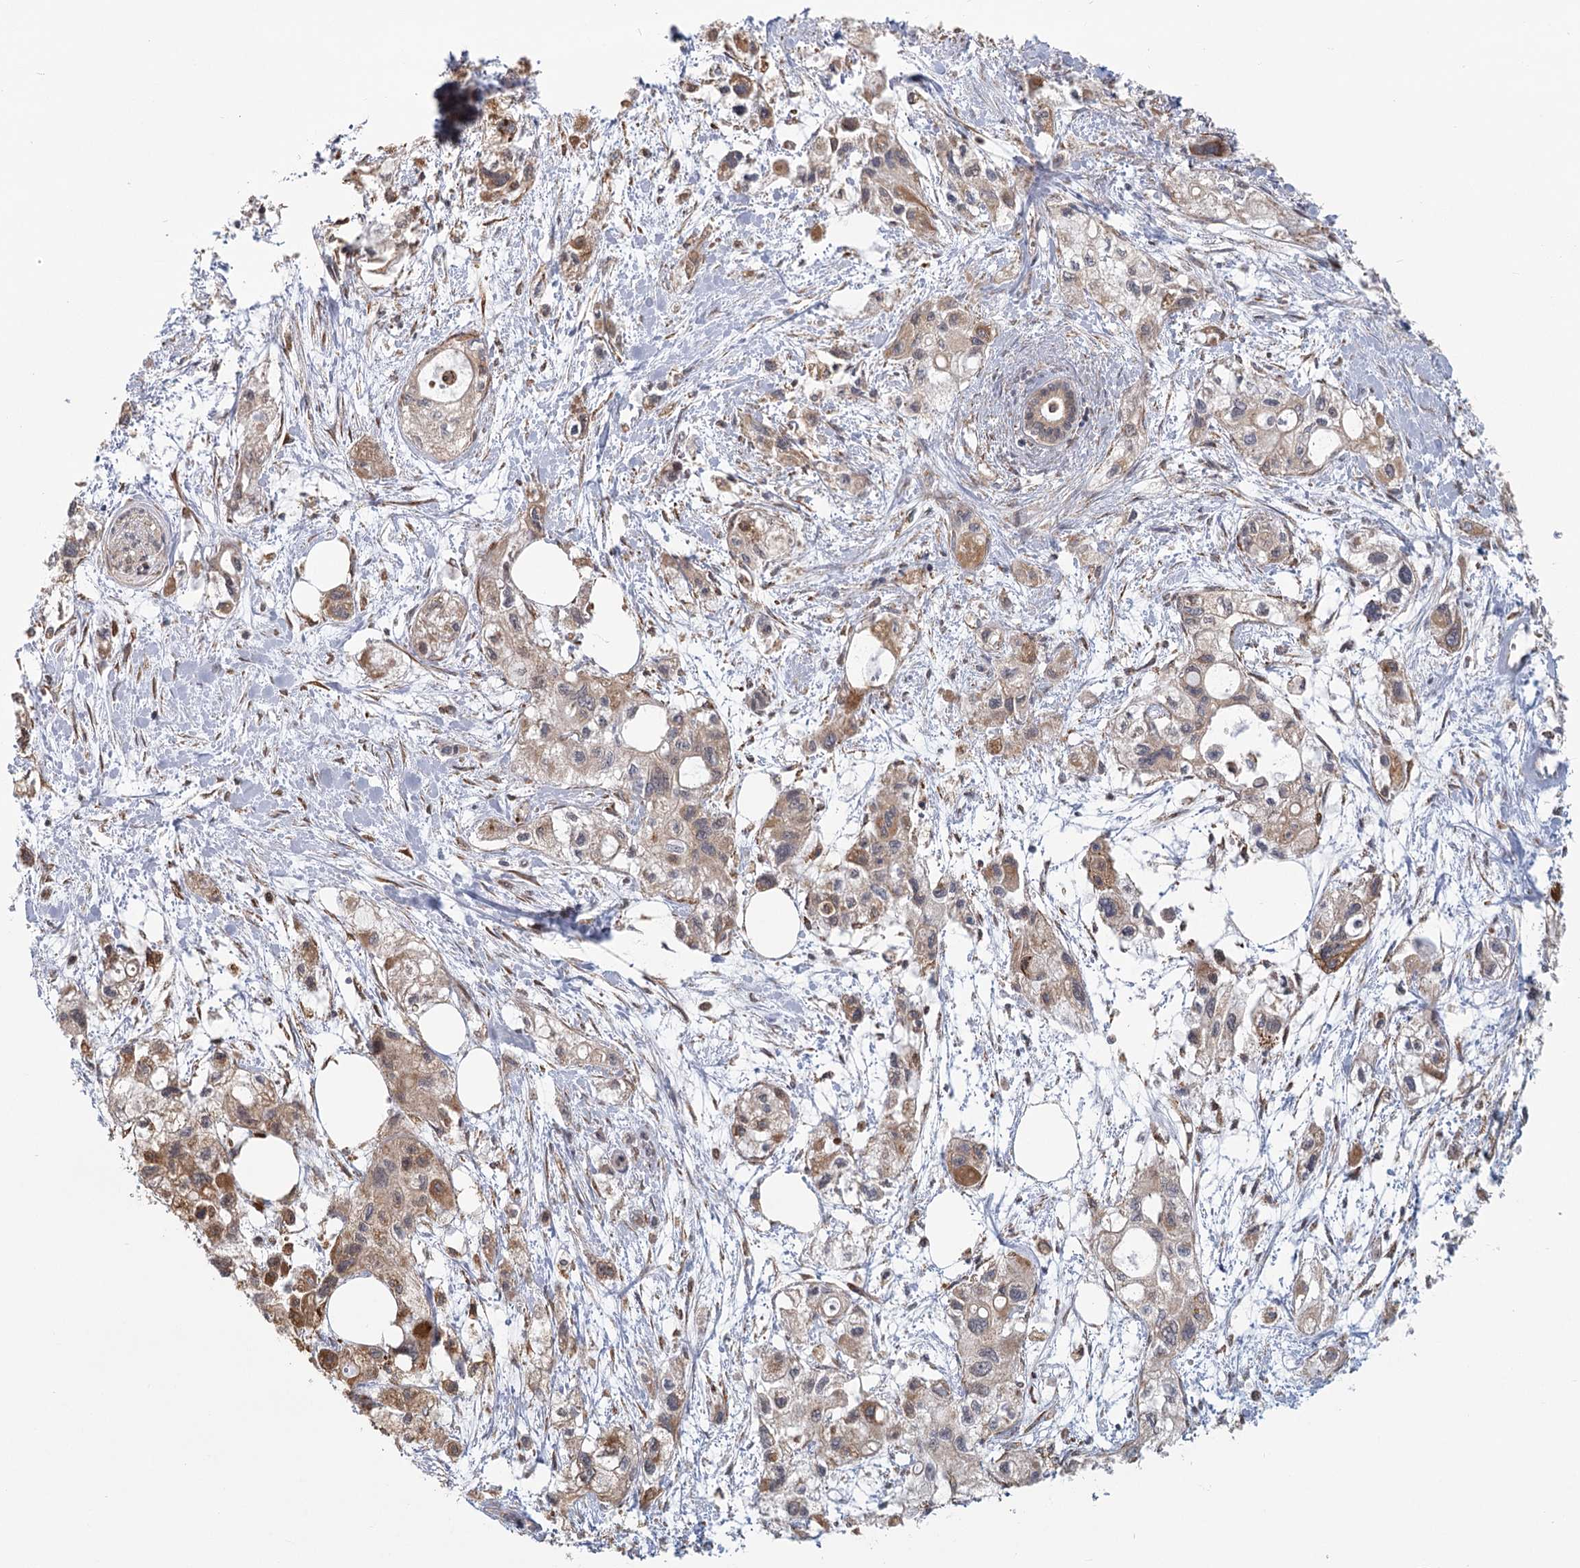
{"staining": {"intensity": "weak", "quantity": ">75%", "location": "cytoplasmic/membranous"}, "tissue": "pancreatic cancer", "cell_type": "Tumor cells", "image_type": "cancer", "snomed": [{"axis": "morphology", "description": "Adenocarcinoma, NOS"}, {"axis": "topography", "description": "Pancreas"}], "caption": "Weak cytoplasmic/membranous expression is appreciated in approximately >75% of tumor cells in adenocarcinoma (pancreatic). The staining was performed using DAB (3,3'-diaminobenzidine), with brown indicating positive protein expression. Nuclei are stained blue with hematoxylin.", "gene": "LACTB", "patient": {"sex": "male", "age": 75}}